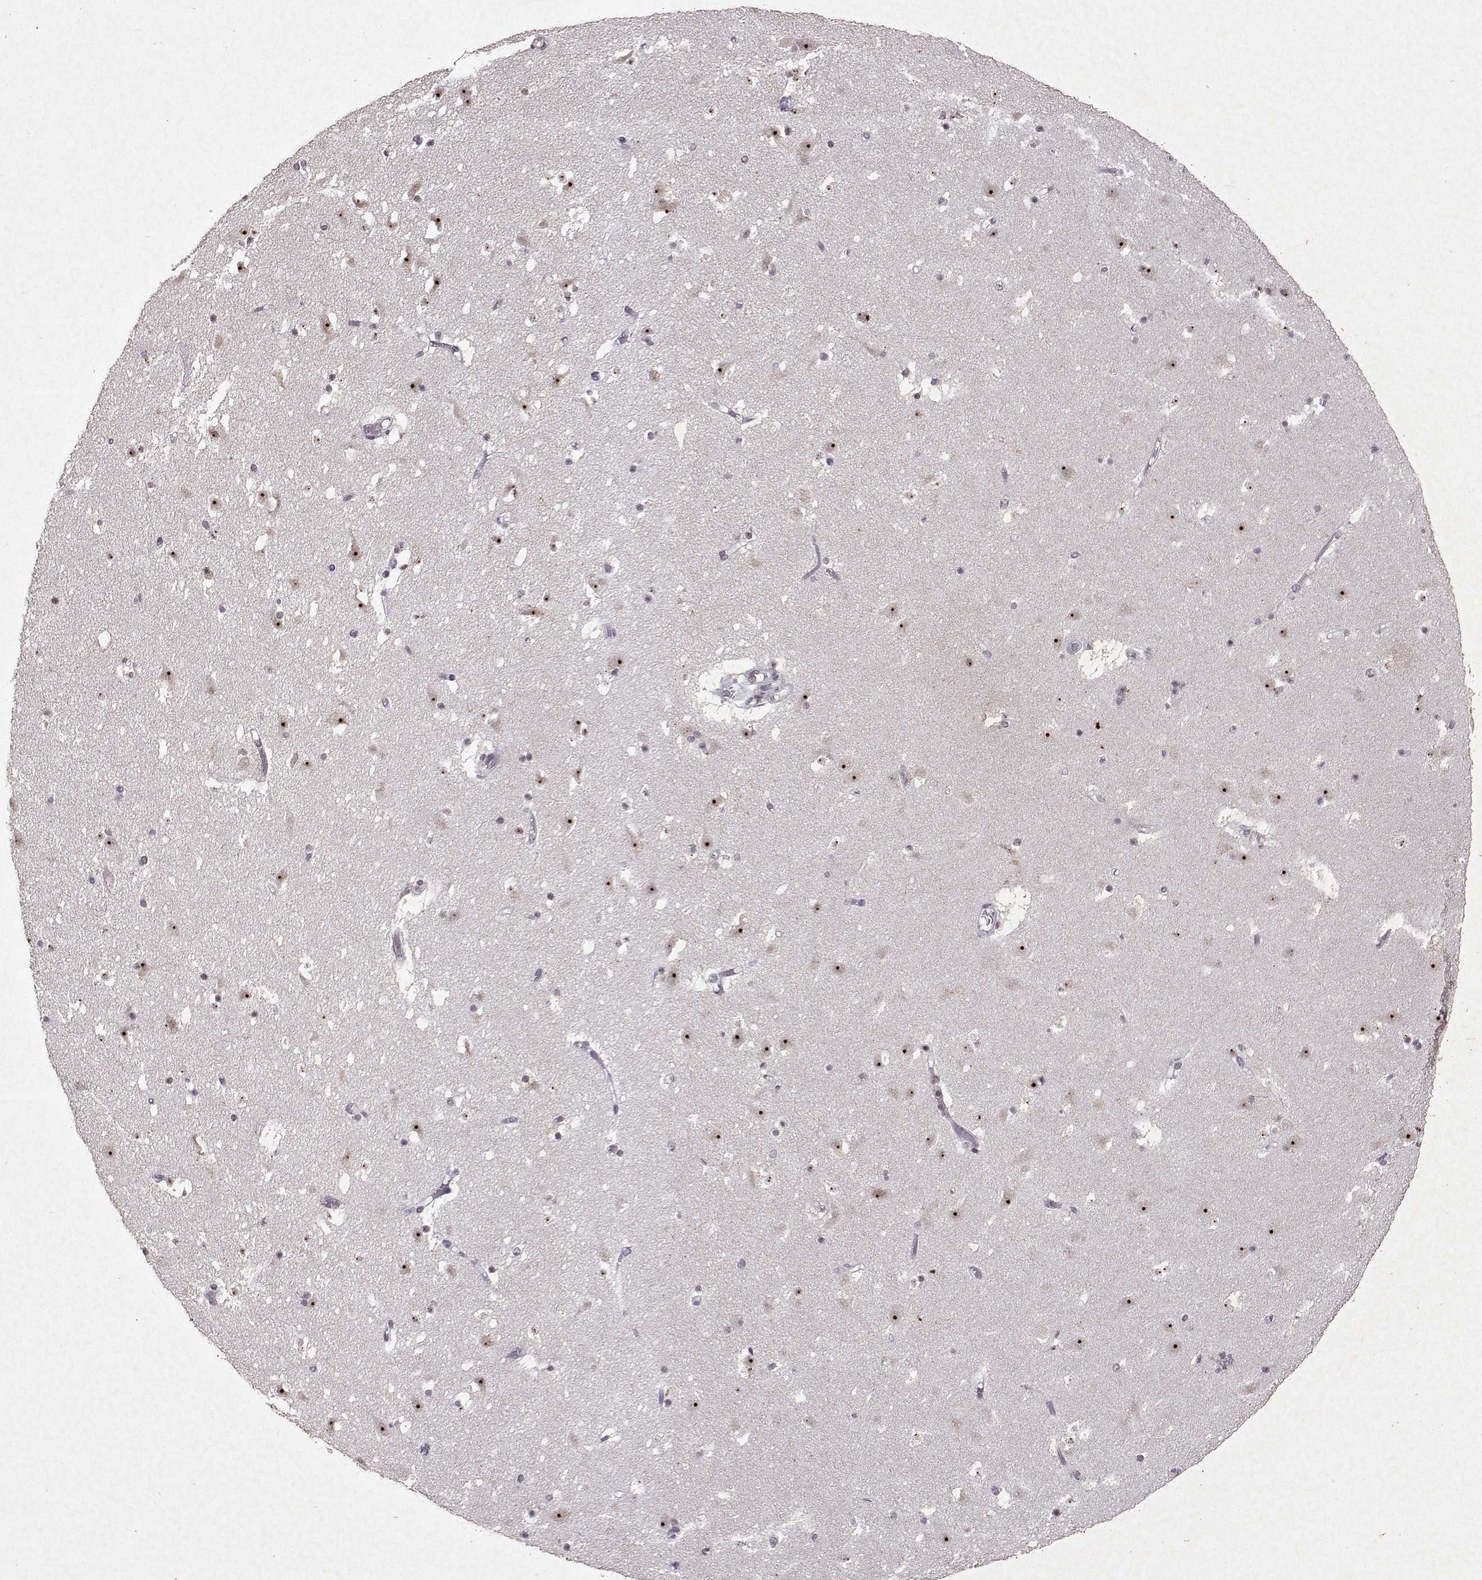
{"staining": {"intensity": "negative", "quantity": "none", "location": "none"}, "tissue": "caudate", "cell_type": "Glial cells", "image_type": "normal", "snomed": [{"axis": "morphology", "description": "Normal tissue, NOS"}, {"axis": "topography", "description": "Lateral ventricle wall"}], "caption": "IHC histopathology image of unremarkable caudate stained for a protein (brown), which reveals no positivity in glial cells.", "gene": "DDX56", "patient": {"sex": "female", "age": 42}}